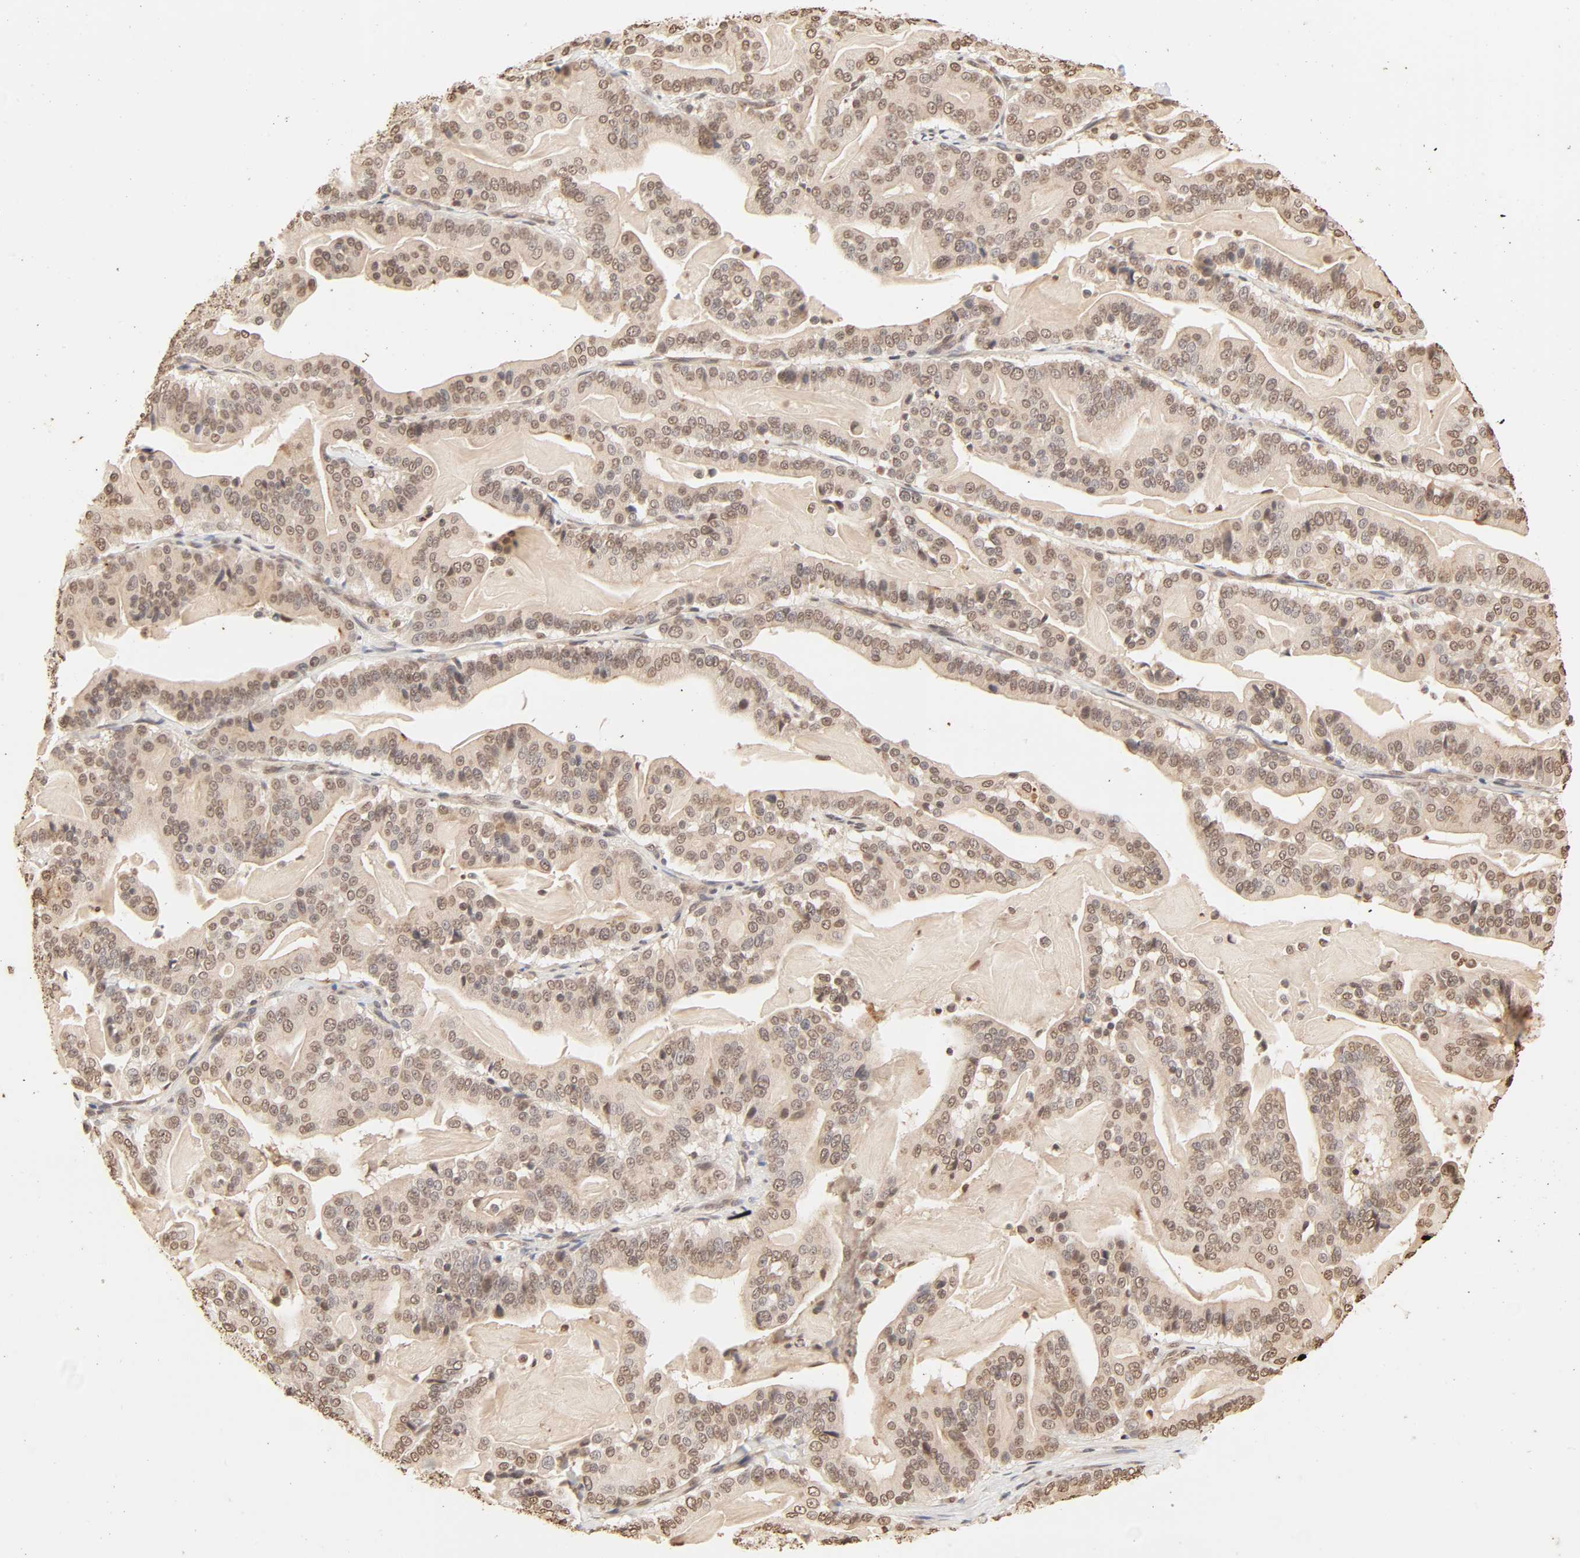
{"staining": {"intensity": "moderate", "quantity": ">75%", "location": "cytoplasmic/membranous,nuclear"}, "tissue": "pancreatic cancer", "cell_type": "Tumor cells", "image_type": "cancer", "snomed": [{"axis": "morphology", "description": "Adenocarcinoma, NOS"}, {"axis": "topography", "description": "Pancreas"}], "caption": "Immunohistochemistry (IHC) of human pancreatic cancer exhibits medium levels of moderate cytoplasmic/membranous and nuclear staining in about >75% of tumor cells.", "gene": "TBL1X", "patient": {"sex": "male", "age": 63}}